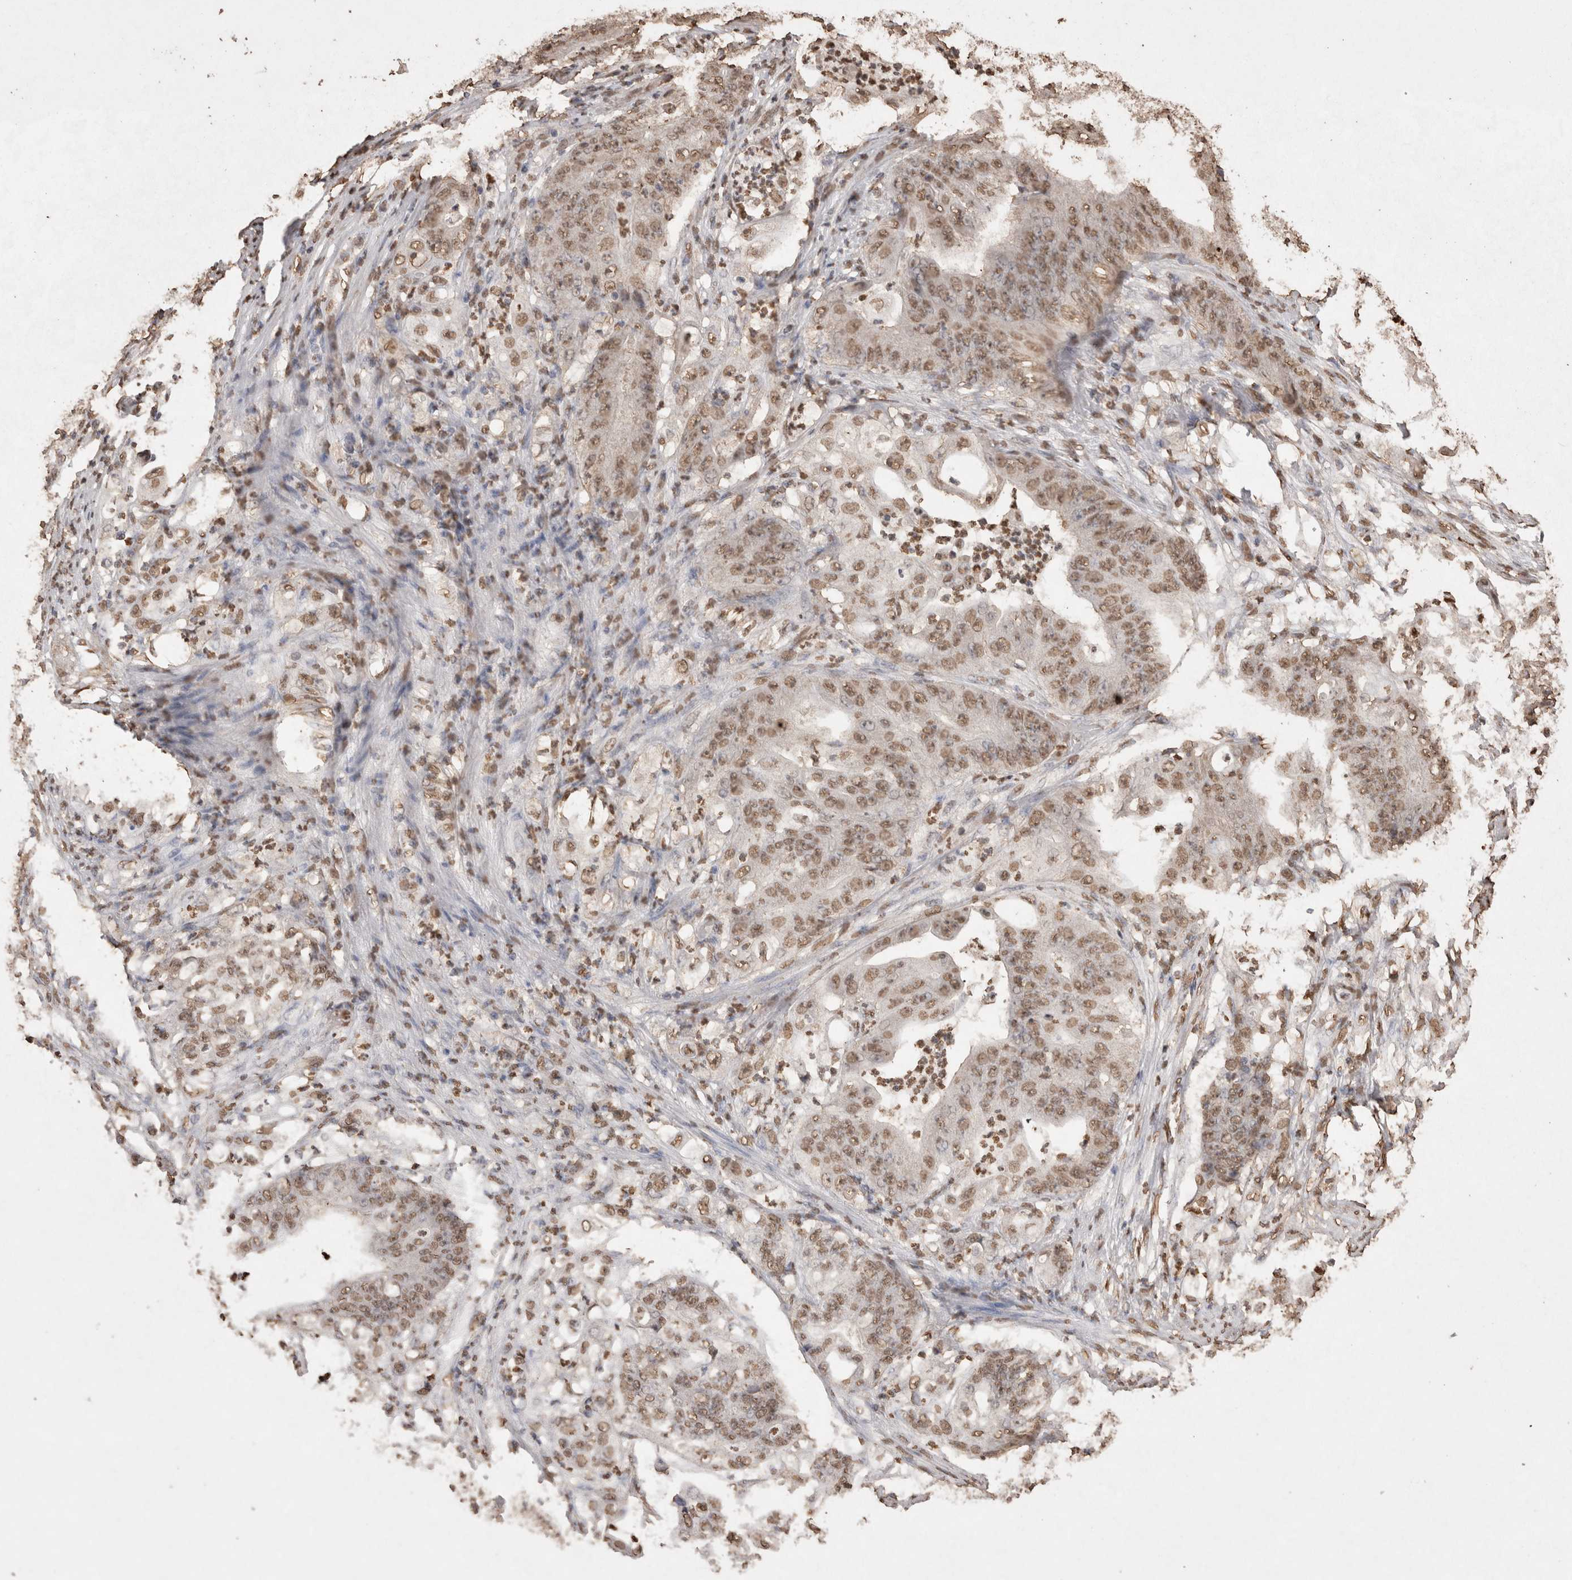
{"staining": {"intensity": "moderate", "quantity": ">75%", "location": "nuclear"}, "tissue": "stomach cancer", "cell_type": "Tumor cells", "image_type": "cancer", "snomed": [{"axis": "morphology", "description": "Adenocarcinoma, NOS"}, {"axis": "topography", "description": "Stomach"}], "caption": "An image of human adenocarcinoma (stomach) stained for a protein shows moderate nuclear brown staining in tumor cells.", "gene": "POU5F1", "patient": {"sex": "female", "age": 73}}